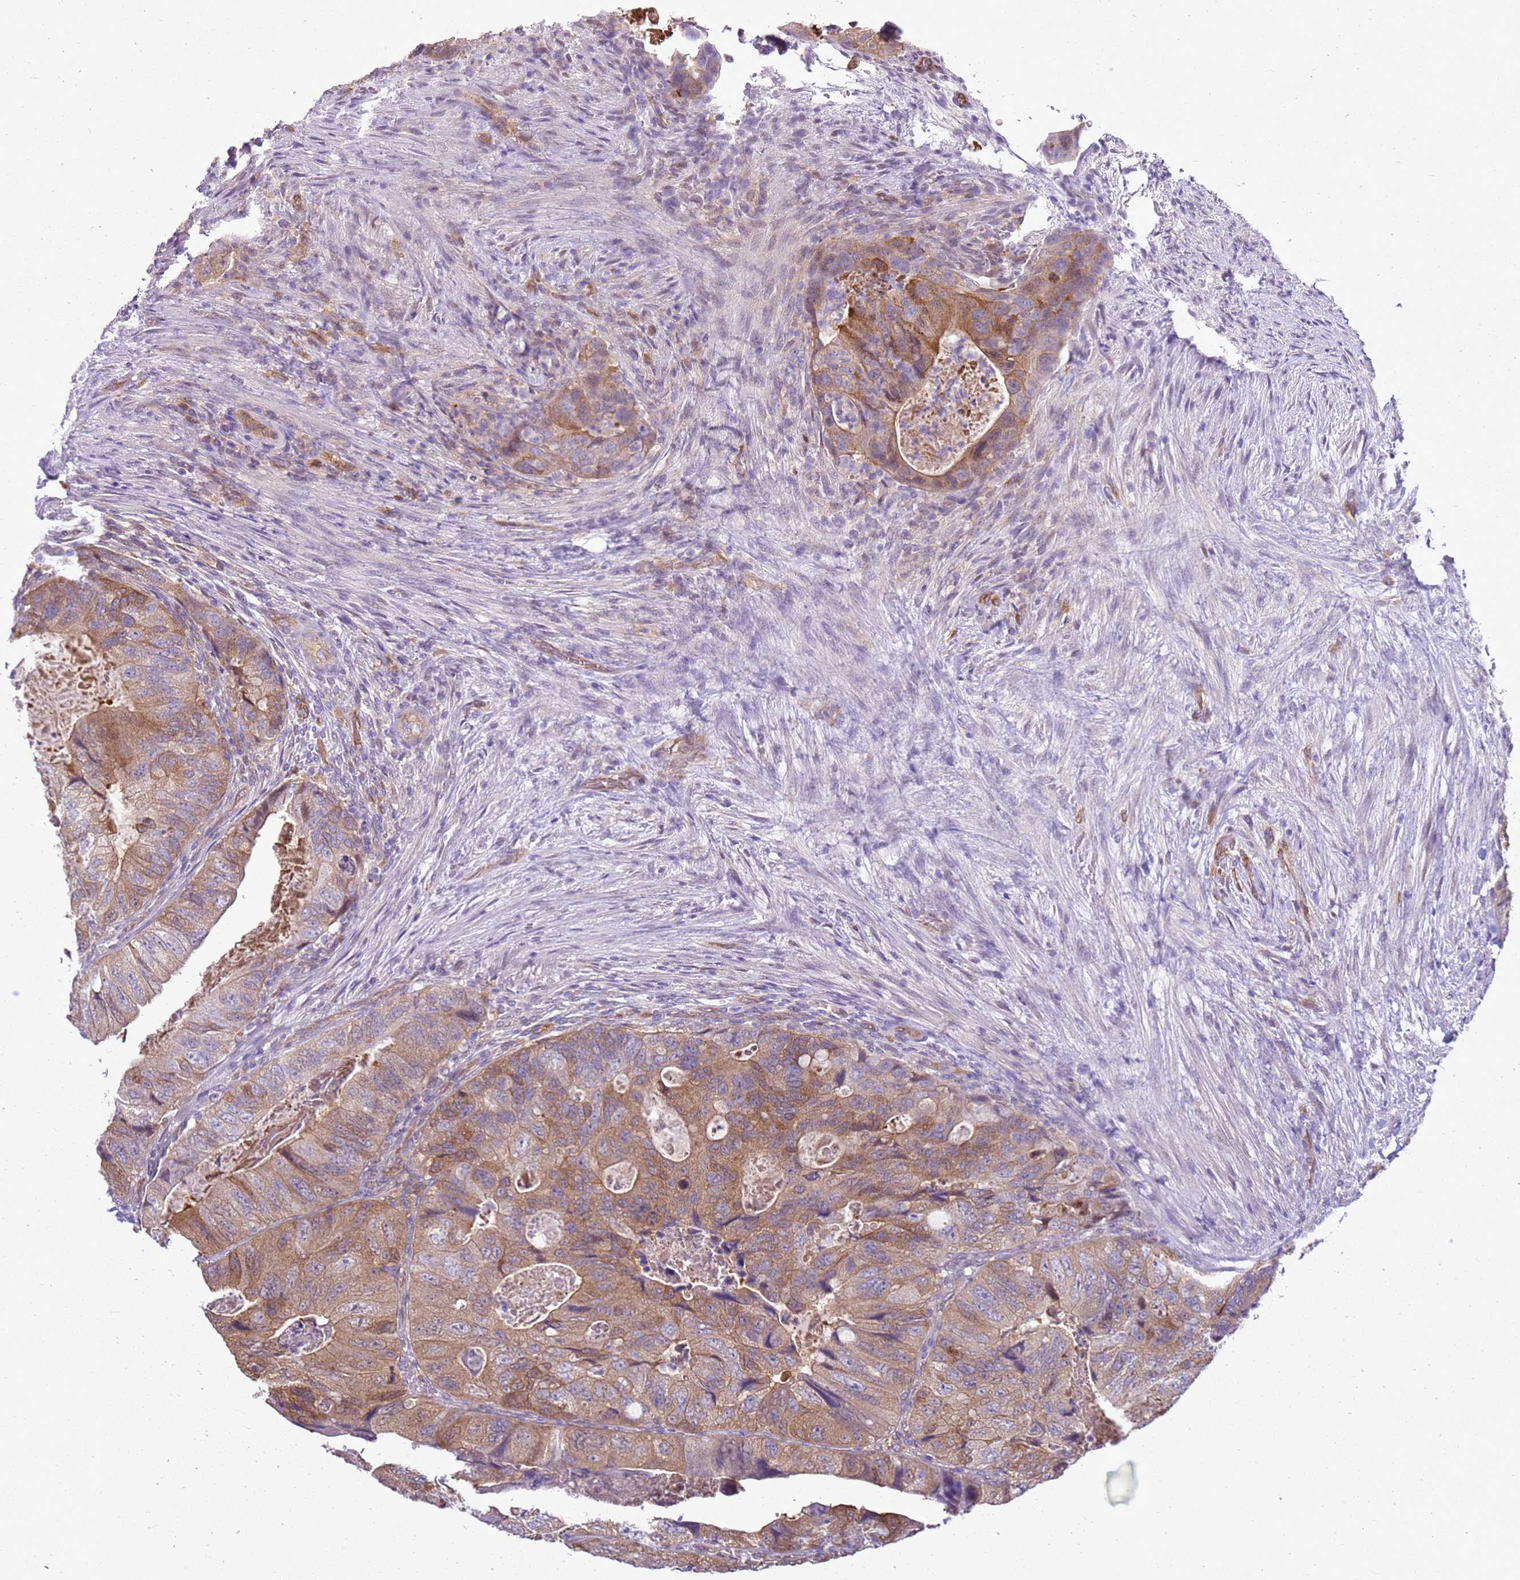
{"staining": {"intensity": "moderate", "quantity": ">75%", "location": "cytoplasmic/membranous"}, "tissue": "colorectal cancer", "cell_type": "Tumor cells", "image_type": "cancer", "snomed": [{"axis": "morphology", "description": "Adenocarcinoma, NOS"}, {"axis": "topography", "description": "Rectum"}], "caption": "Moderate cytoplasmic/membranous protein positivity is present in approximately >75% of tumor cells in adenocarcinoma (colorectal). (brown staining indicates protein expression, while blue staining denotes nuclei).", "gene": "YWHAE", "patient": {"sex": "male", "age": 63}}